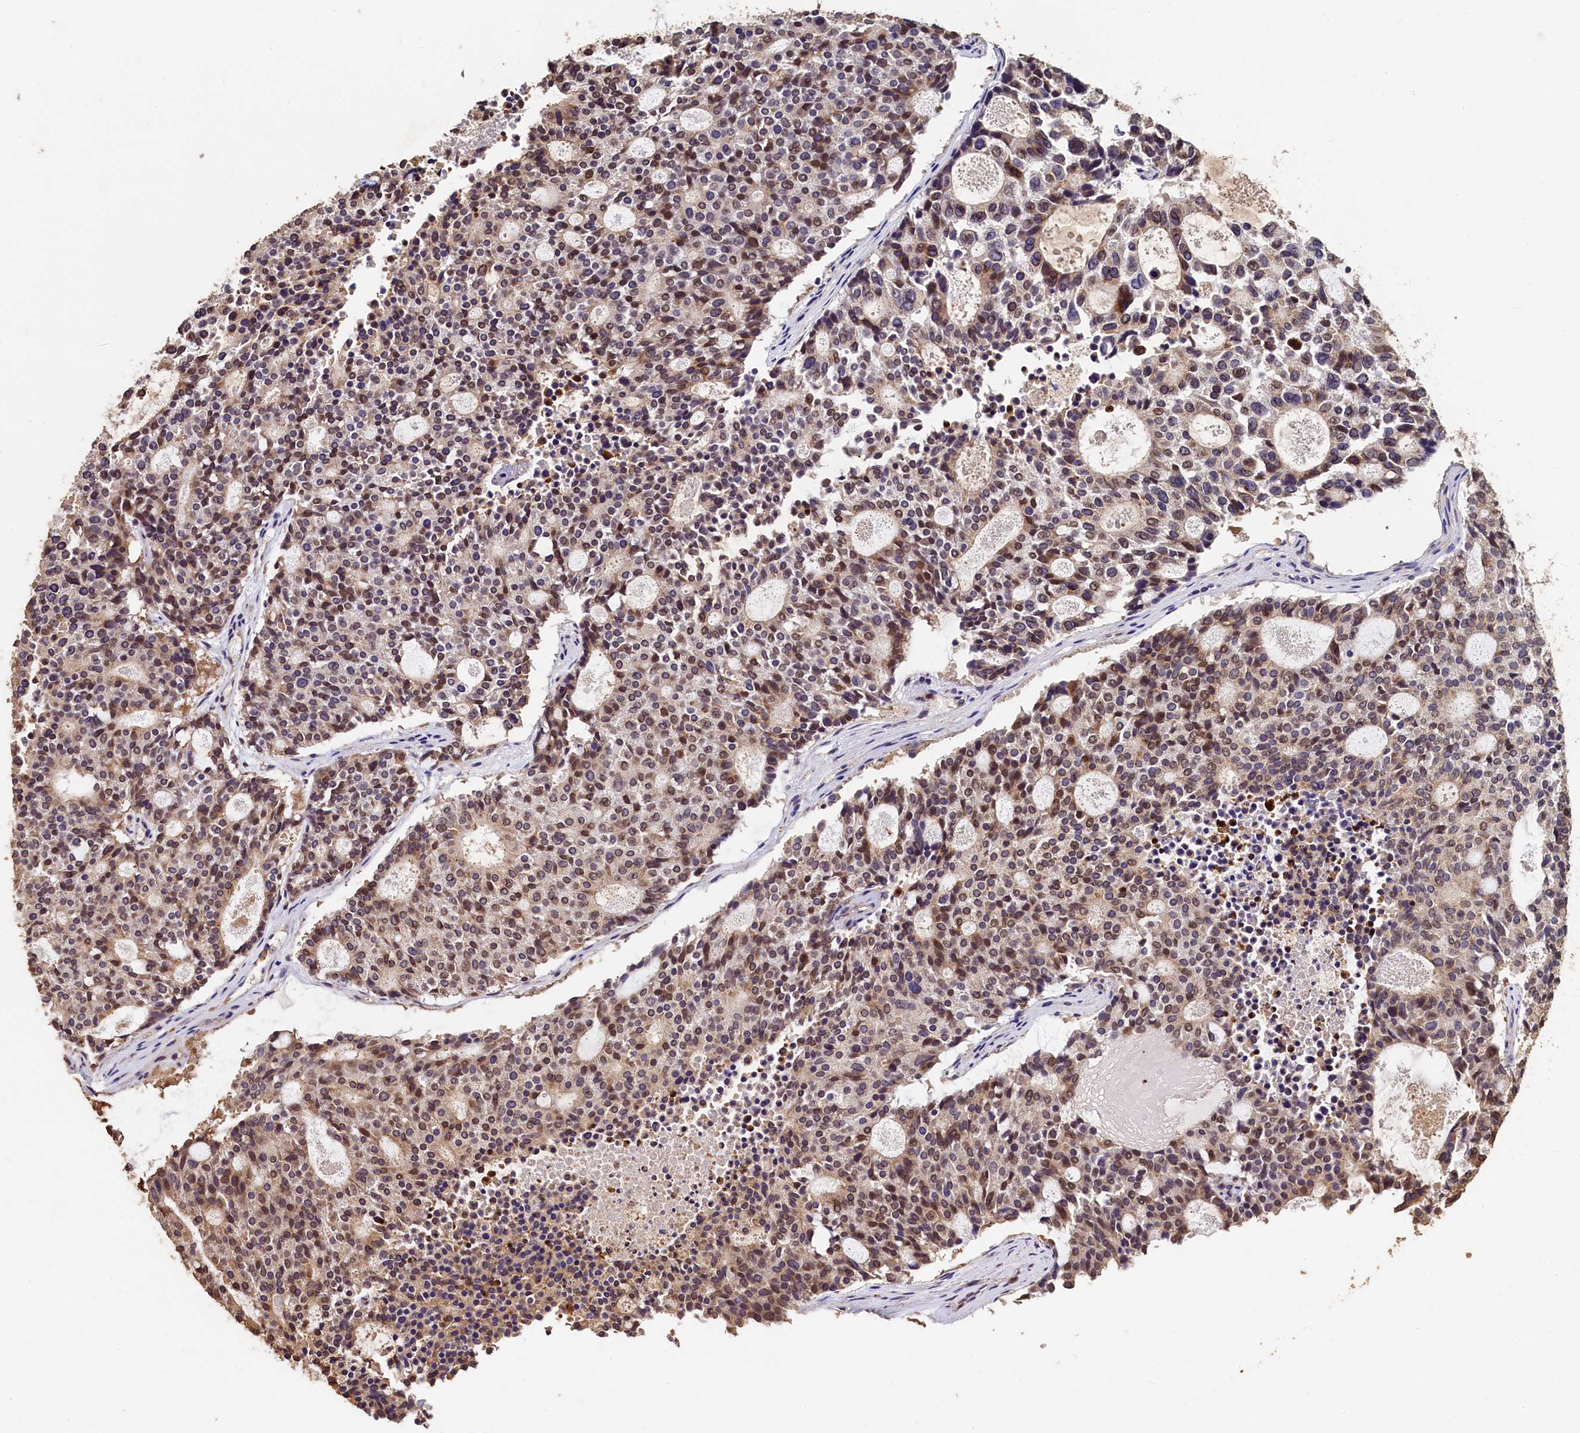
{"staining": {"intensity": "moderate", "quantity": ">75%", "location": "nuclear"}, "tissue": "carcinoid", "cell_type": "Tumor cells", "image_type": "cancer", "snomed": [{"axis": "morphology", "description": "Carcinoid, malignant, NOS"}, {"axis": "topography", "description": "Pancreas"}], "caption": "Human carcinoid (malignant) stained with a protein marker shows moderate staining in tumor cells.", "gene": "LSM4", "patient": {"sex": "female", "age": 54}}